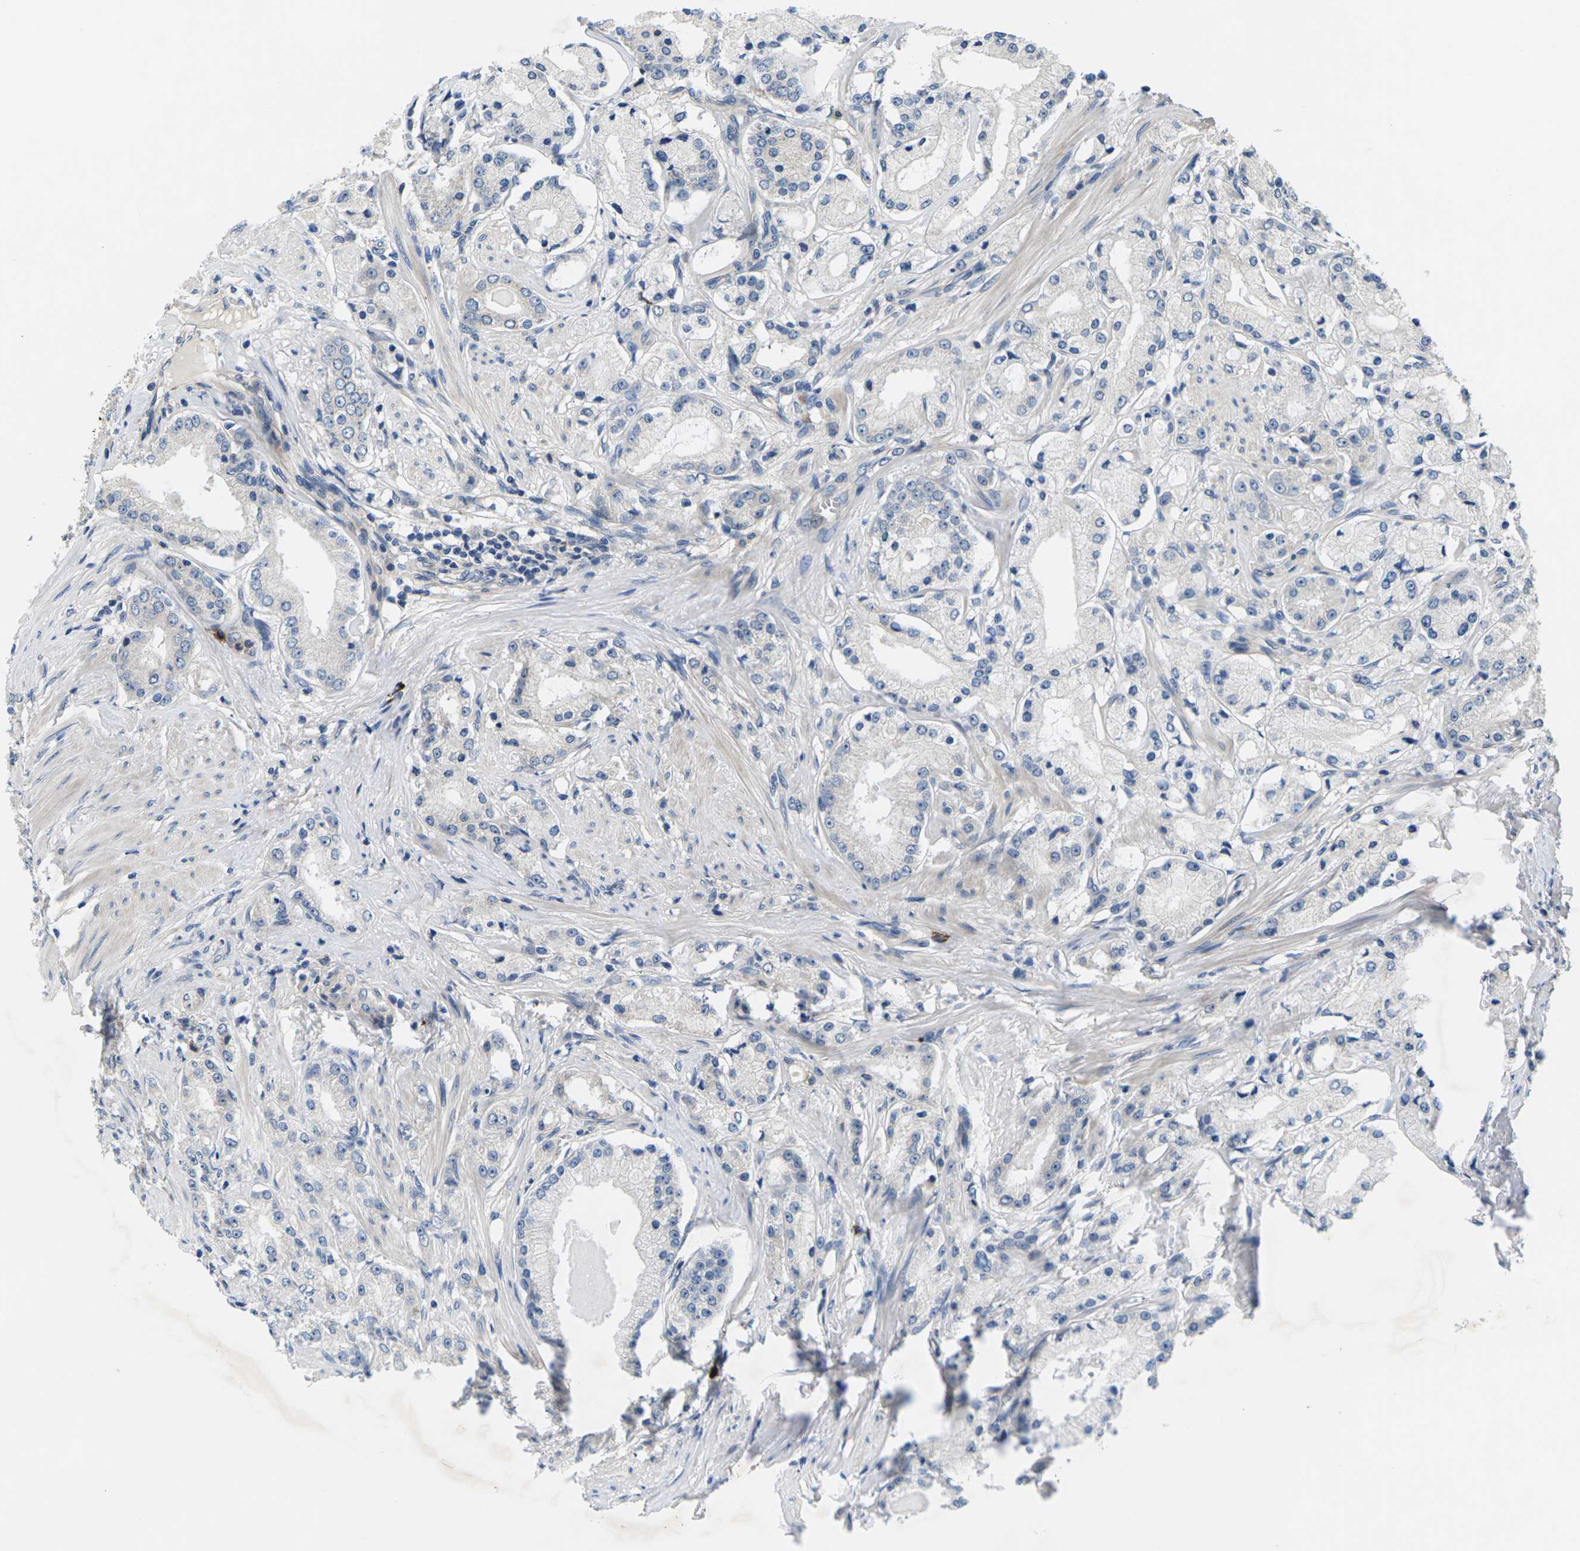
{"staining": {"intensity": "negative", "quantity": "none", "location": "none"}, "tissue": "prostate cancer", "cell_type": "Tumor cells", "image_type": "cancer", "snomed": [{"axis": "morphology", "description": "Adenocarcinoma, Low grade"}, {"axis": "topography", "description": "Prostate"}], "caption": "DAB (3,3'-diaminobenzidine) immunohistochemical staining of human low-grade adenocarcinoma (prostate) displays no significant staining in tumor cells.", "gene": "PLCE1", "patient": {"sex": "male", "age": 63}}